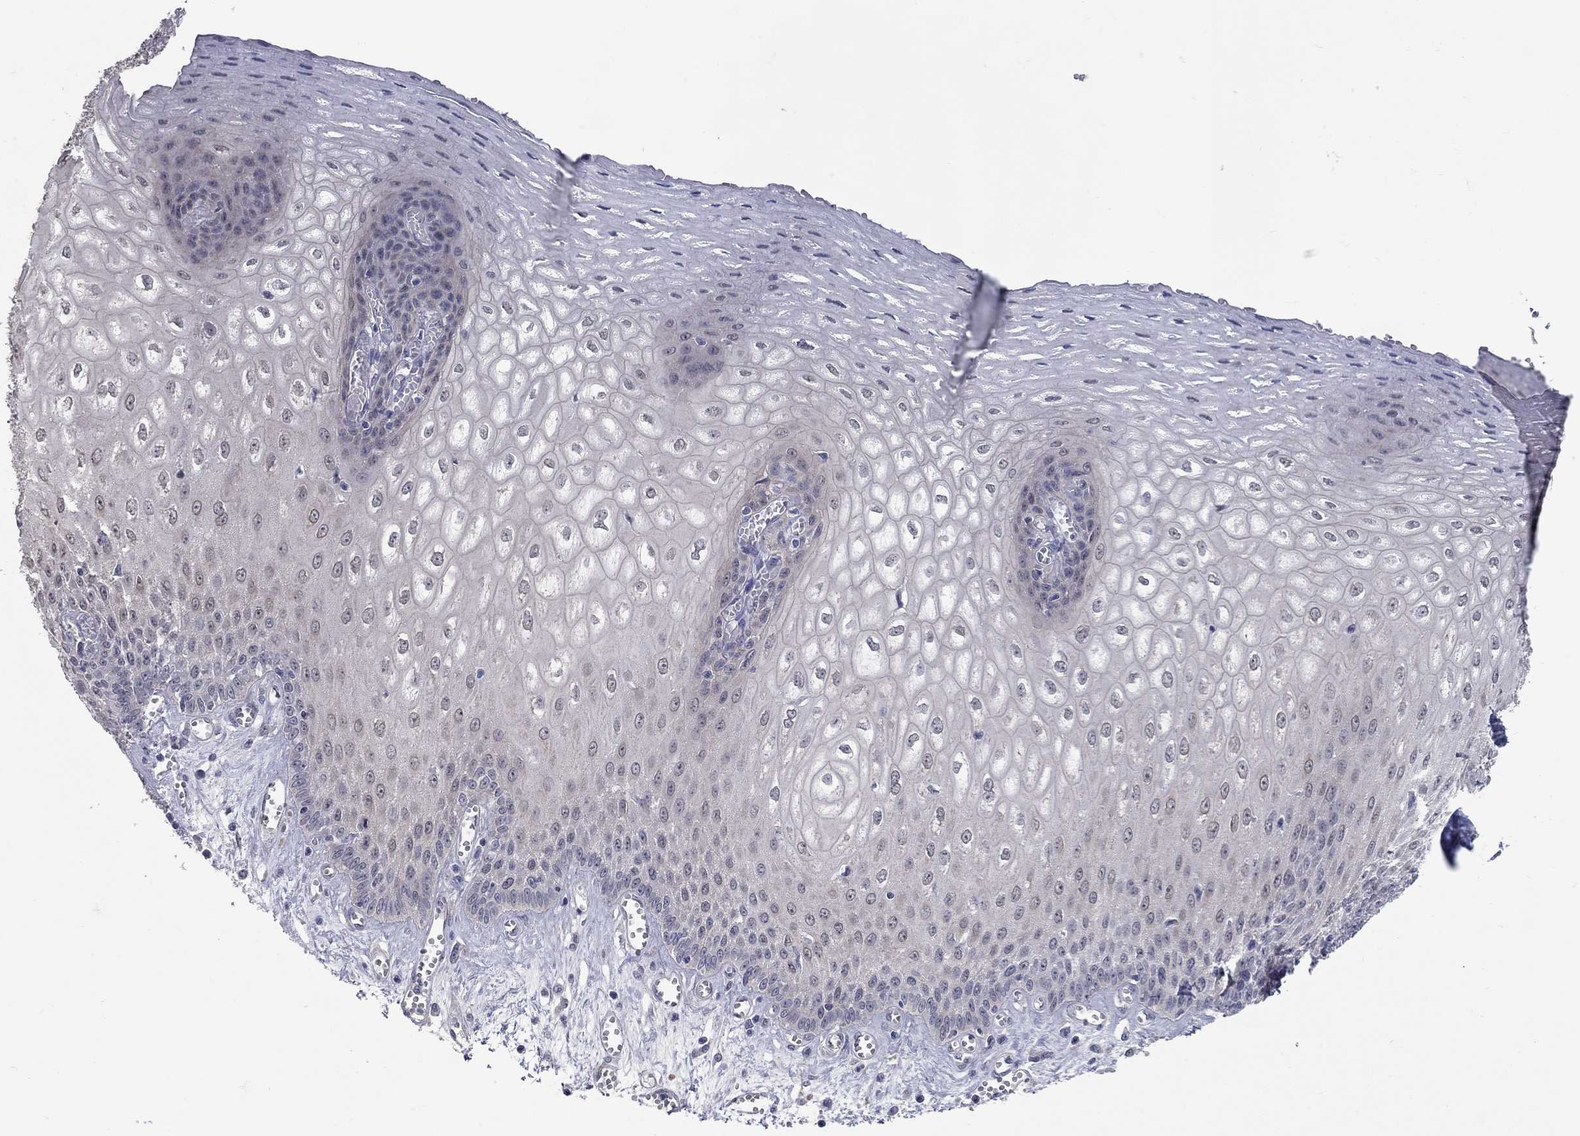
{"staining": {"intensity": "negative", "quantity": "none", "location": "none"}, "tissue": "esophagus", "cell_type": "Squamous epithelial cells", "image_type": "normal", "snomed": [{"axis": "morphology", "description": "Normal tissue, NOS"}, {"axis": "topography", "description": "Esophagus"}], "caption": "Immunohistochemistry micrograph of unremarkable human esophagus stained for a protein (brown), which shows no expression in squamous epithelial cells.", "gene": "WASF3", "patient": {"sex": "male", "age": 58}}